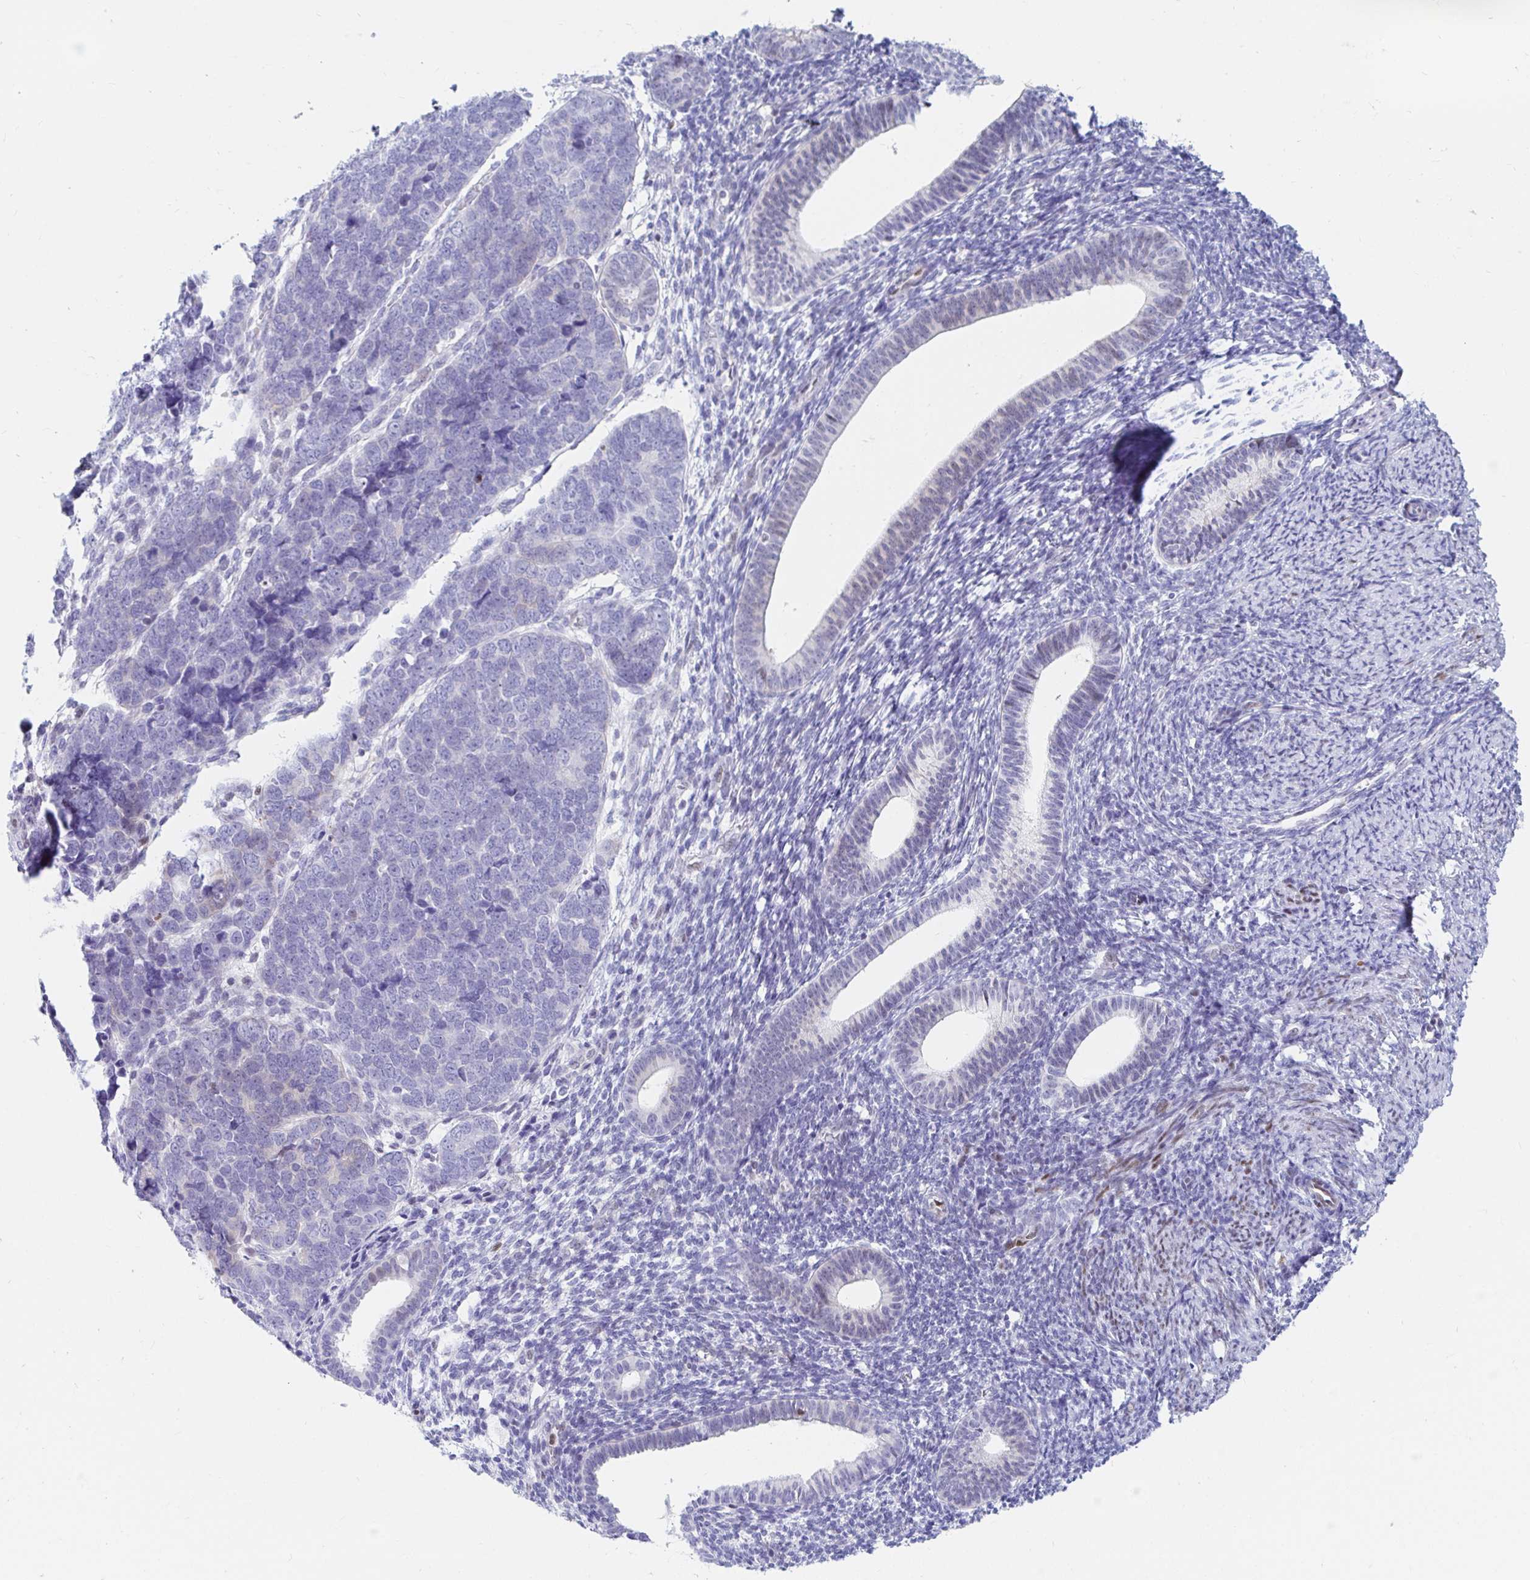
{"staining": {"intensity": "negative", "quantity": "none", "location": "none"}, "tissue": "endometrial cancer", "cell_type": "Tumor cells", "image_type": "cancer", "snomed": [{"axis": "morphology", "description": "Adenocarcinoma, NOS"}, {"axis": "topography", "description": "Endometrium"}], "caption": "DAB immunohistochemical staining of adenocarcinoma (endometrial) displays no significant positivity in tumor cells.", "gene": "HINFP", "patient": {"sex": "female", "age": 82}}